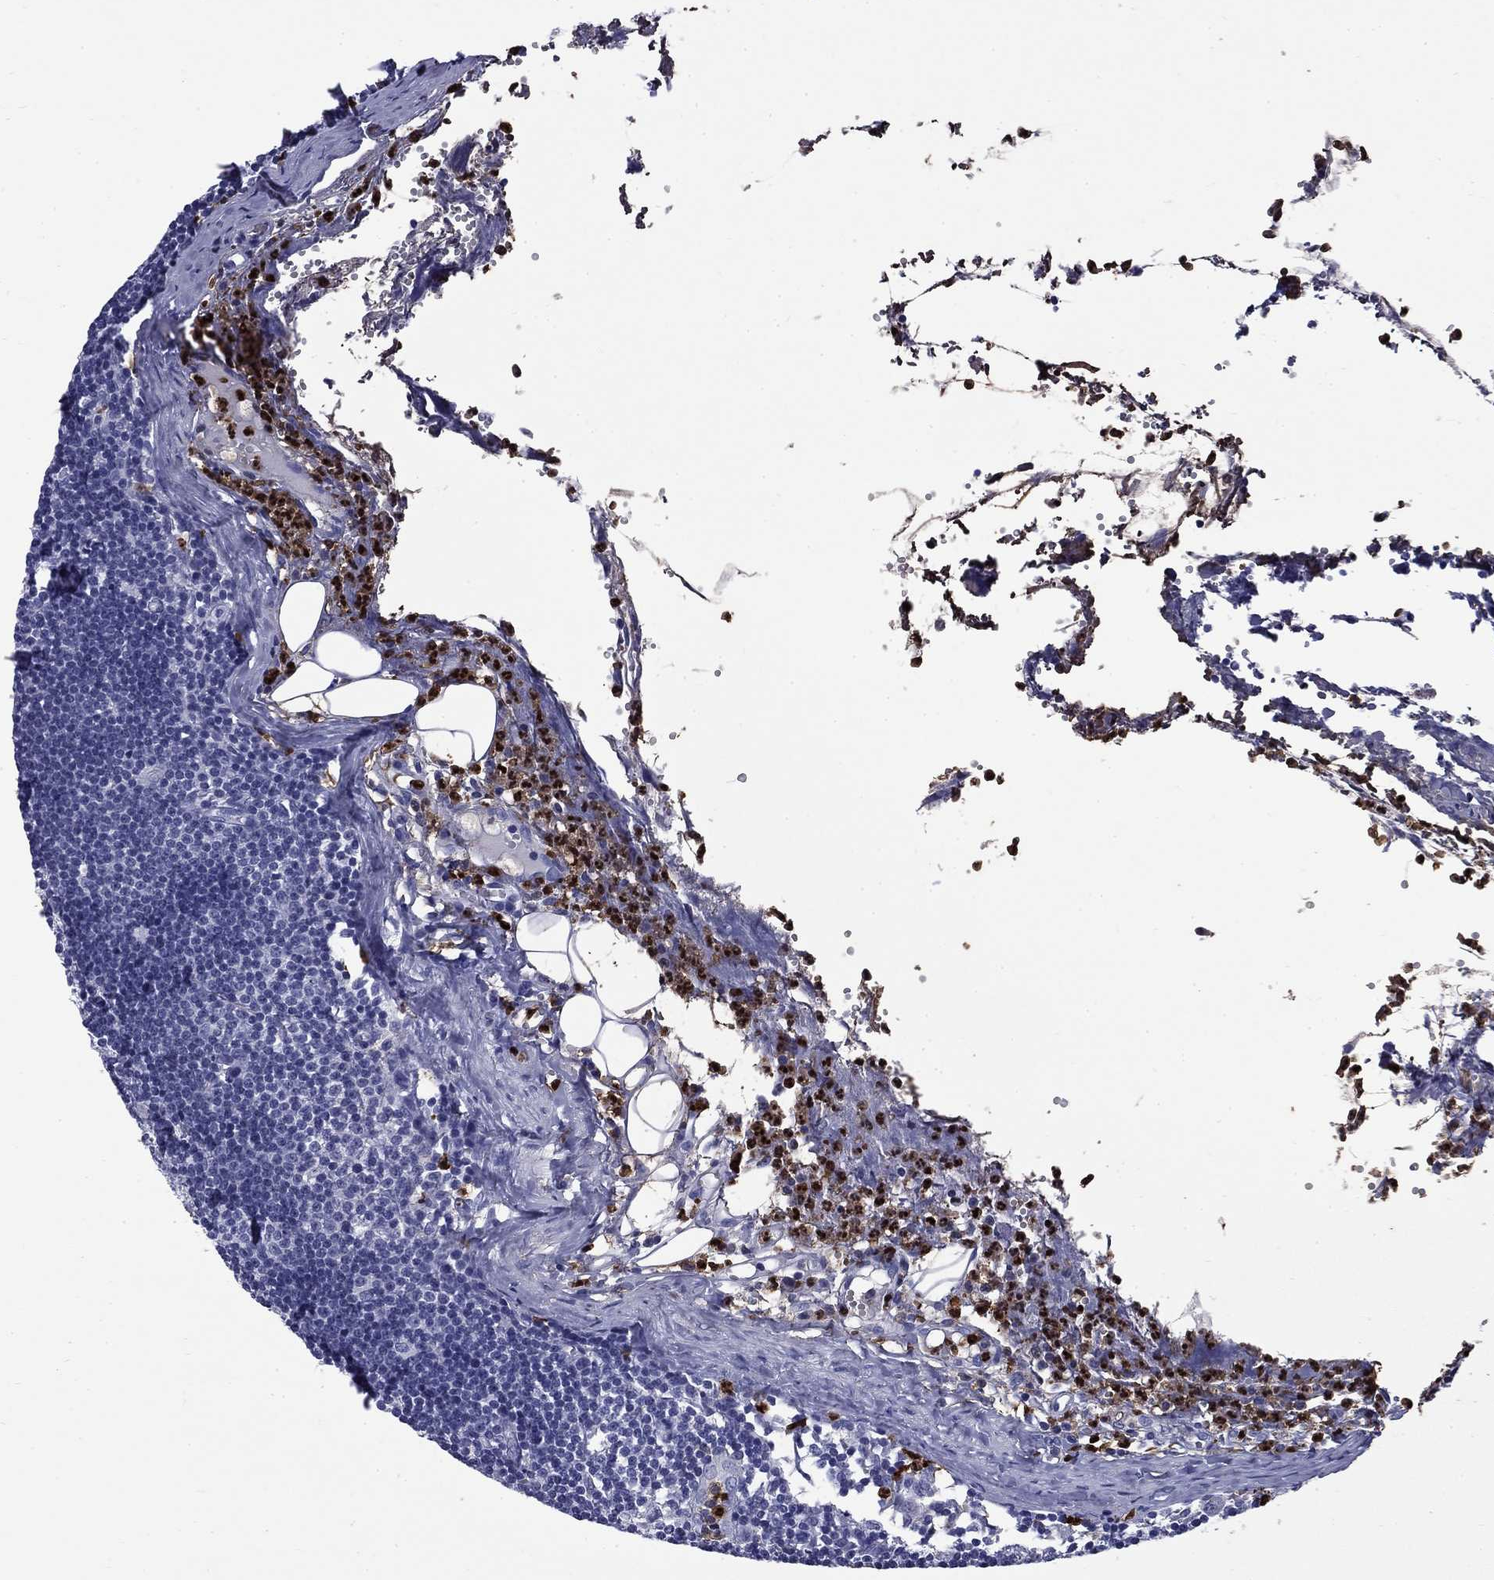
{"staining": {"intensity": "negative", "quantity": "none", "location": "none"}, "tissue": "lymph node", "cell_type": "Germinal center cells", "image_type": "normal", "snomed": [{"axis": "morphology", "description": "Normal tissue, NOS"}, {"axis": "topography", "description": "Lymph node"}], "caption": "A high-resolution photomicrograph shows IHC staining of benign lymph node, which reveals no significant staining in germinal center cells.", "gene": "TRIM29", "patient": {"sex": "female", "age": 52}}